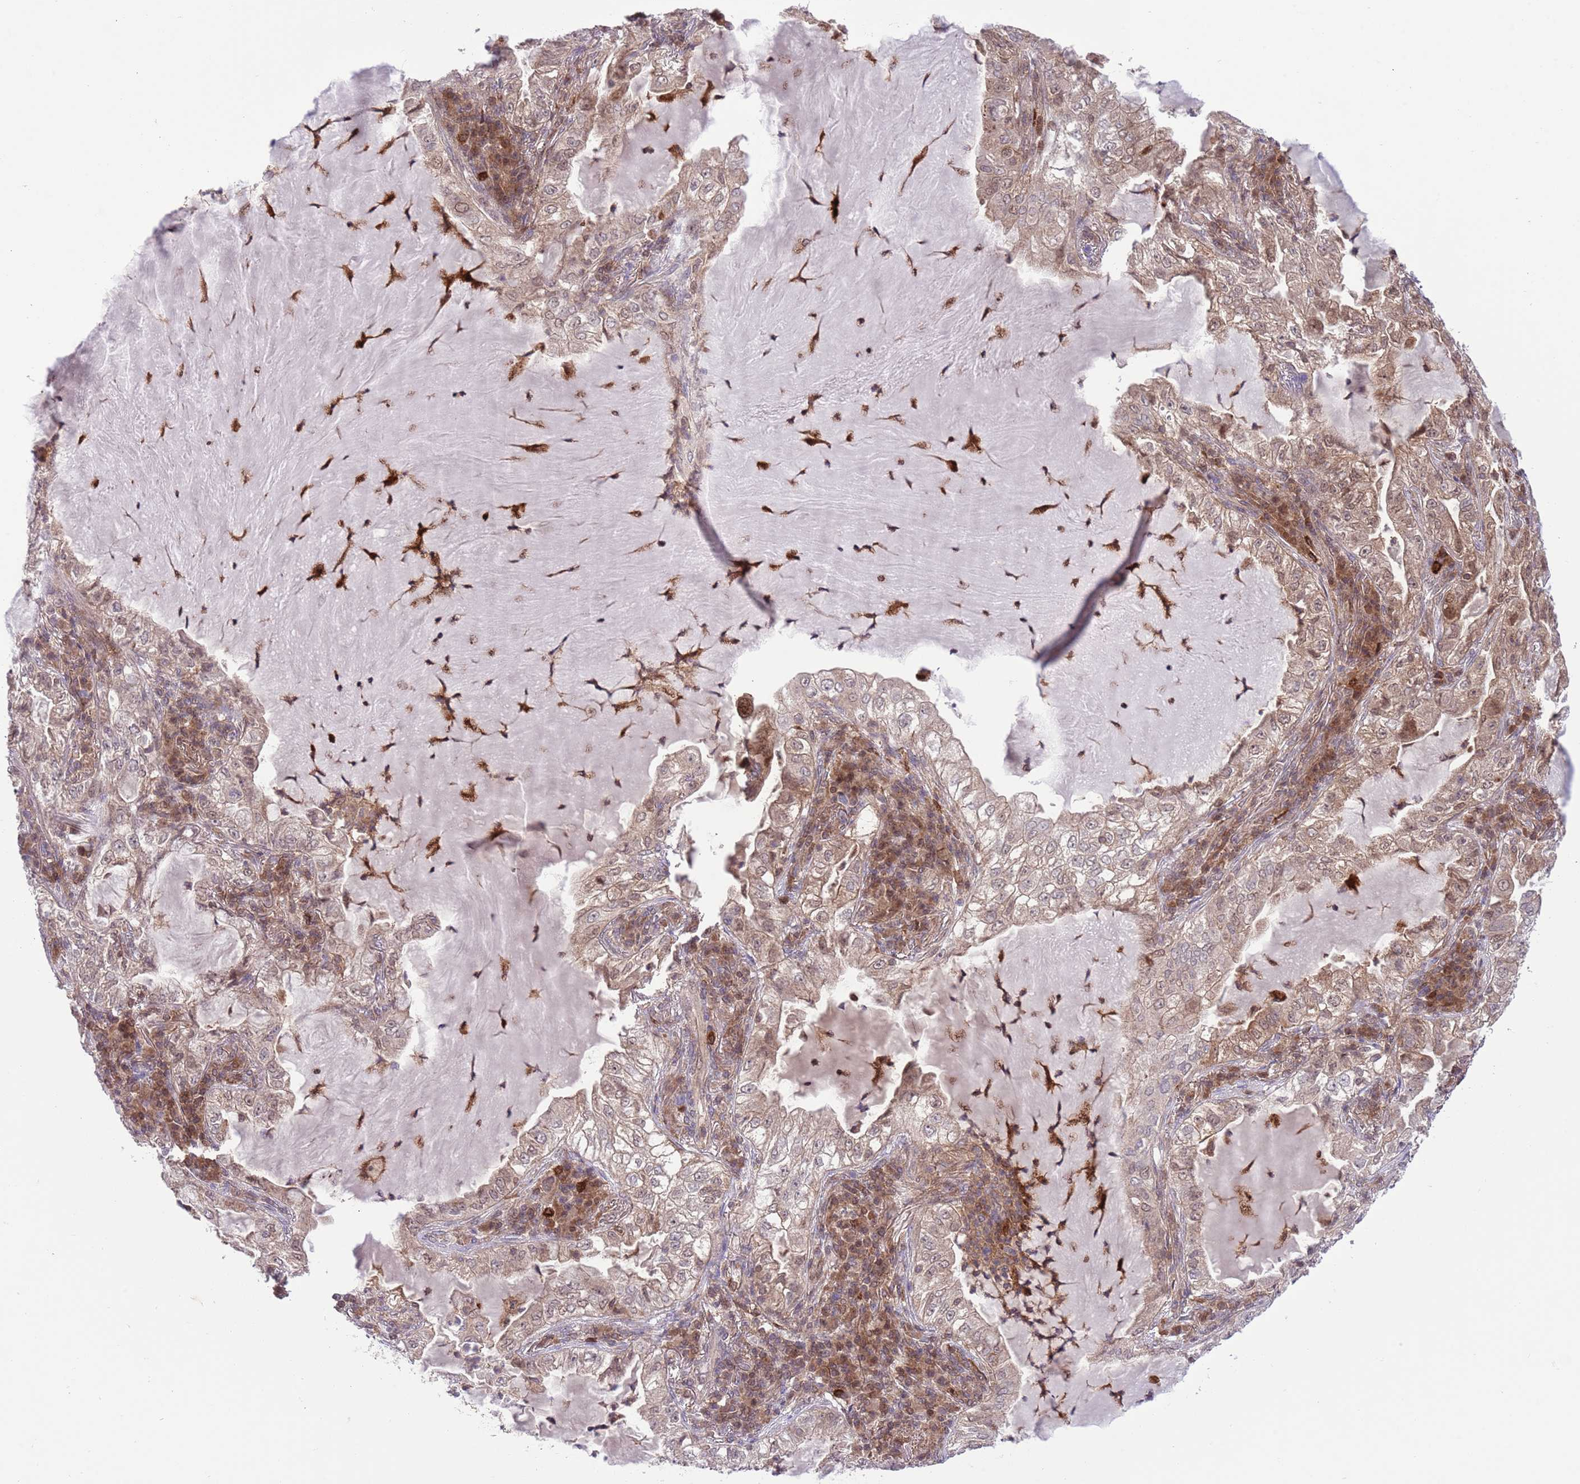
{"staining": {"intensity": "weak", "quantity": ">75%", "location": "cytoplasmic/membranous,nuclear"}, "tissue": "lung cancer", "cell_type": "Tumor cells", "image_type": "cancer", "snomed": [{"axis": "morphology", "description": "Adenocarcinoma, NOS"}, {"axis": "topography", "description": "Lung"}], "caption": "About >75% of tumor cells in lung cancer (adenocarcinoma) exhibit weak cytoplasmic/membranous and nuclear protein staining as visualized by brown immunohistochemical staining.", "gene": "HDHD2", "patient": {"sex": "female", "age": 73}}